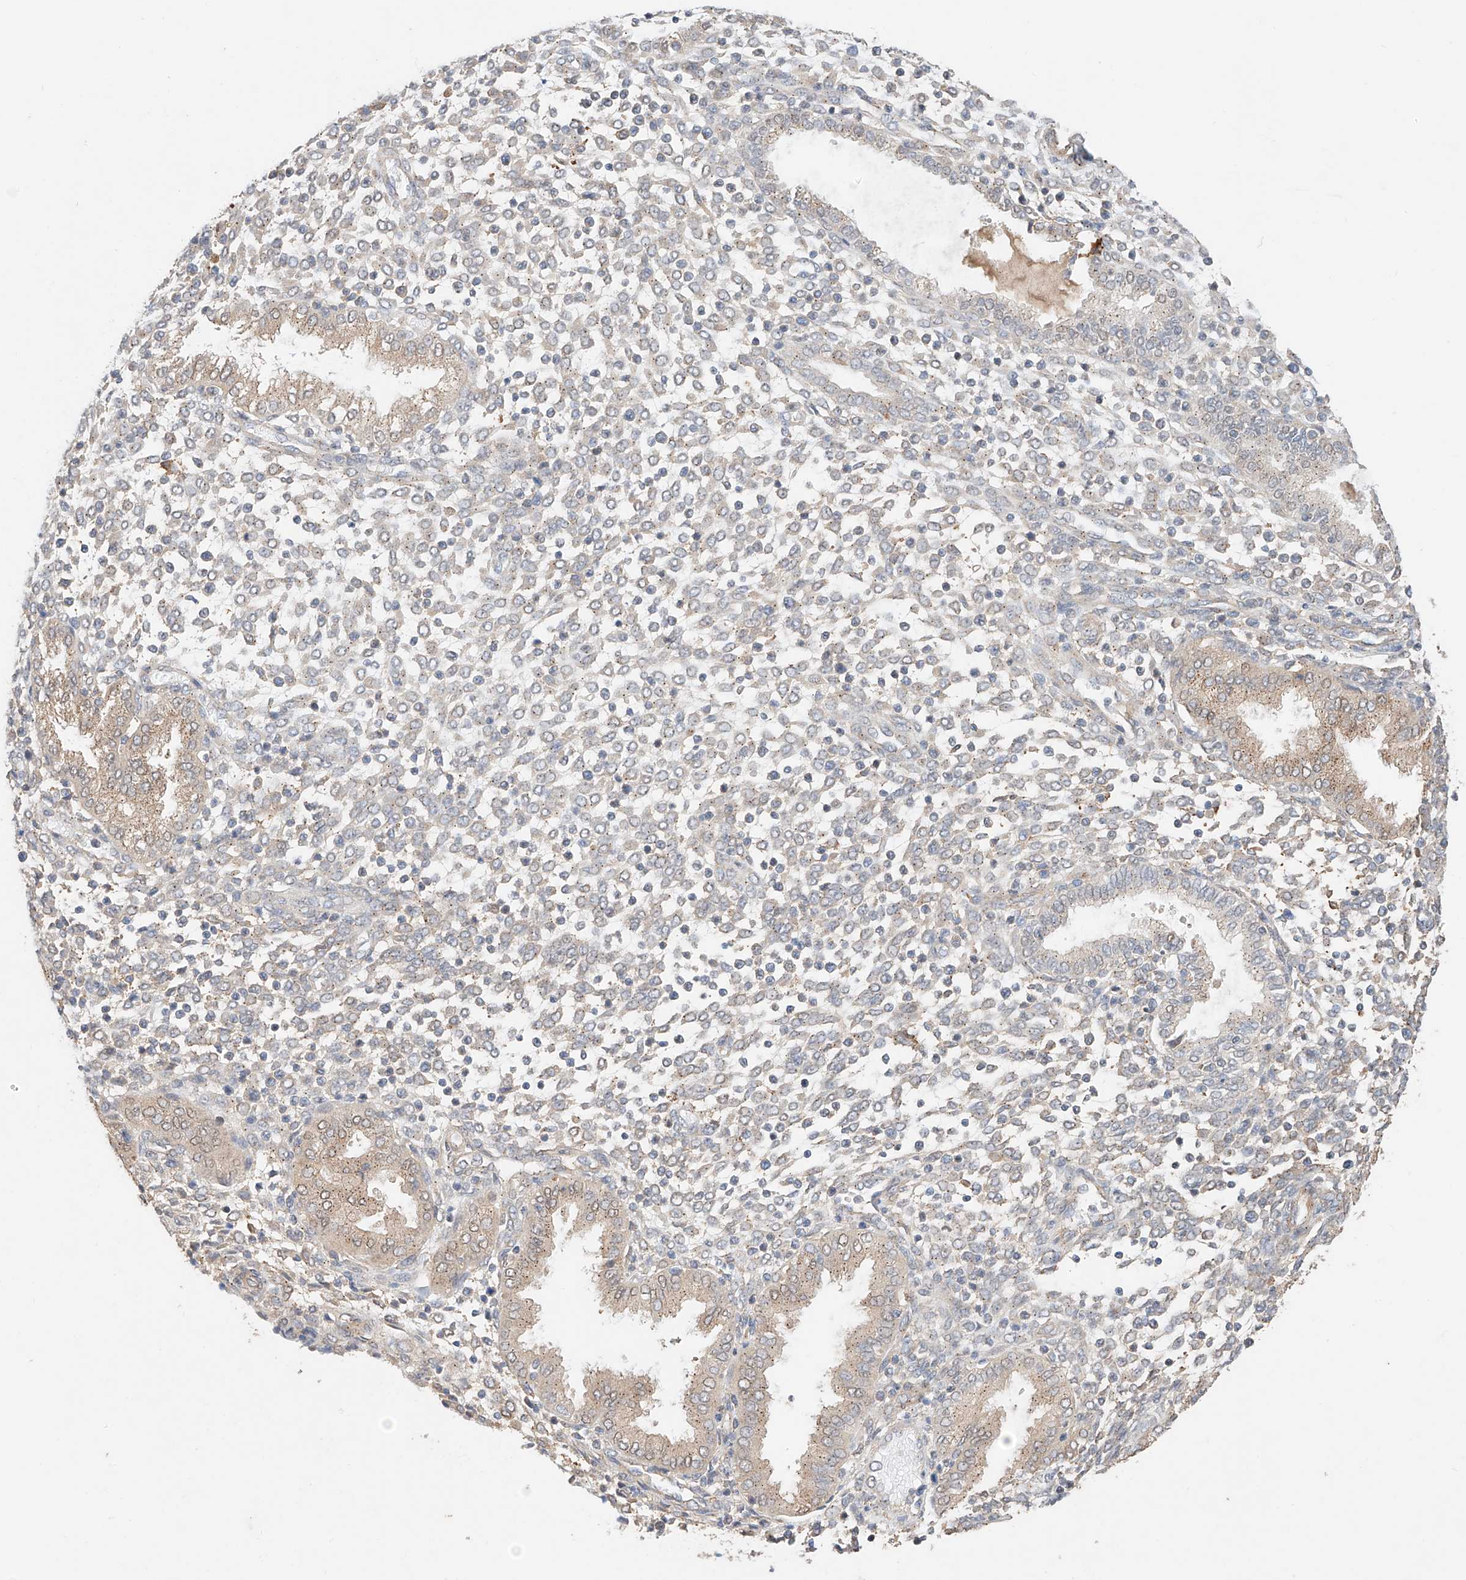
{"staining": {"intensity": "negative", "quantity": "none", "location": "none"}, "tissue": "endometrium", "cell_type": "Cells in endometrial stroma", "image_type": "normal", "snomed": [{"axis": "morphology", "description": "Normal tissue, NOS"}, {"axis": "topography", "description": "Endometrium"}], "caption": "This is an immunohistochemistry (IHC) micrograph of benign endometrium. There is no positivity in cells in endometrial stroma.", "gene": "MOSPD1", "patient": {"sex": "female", "age": 53}}